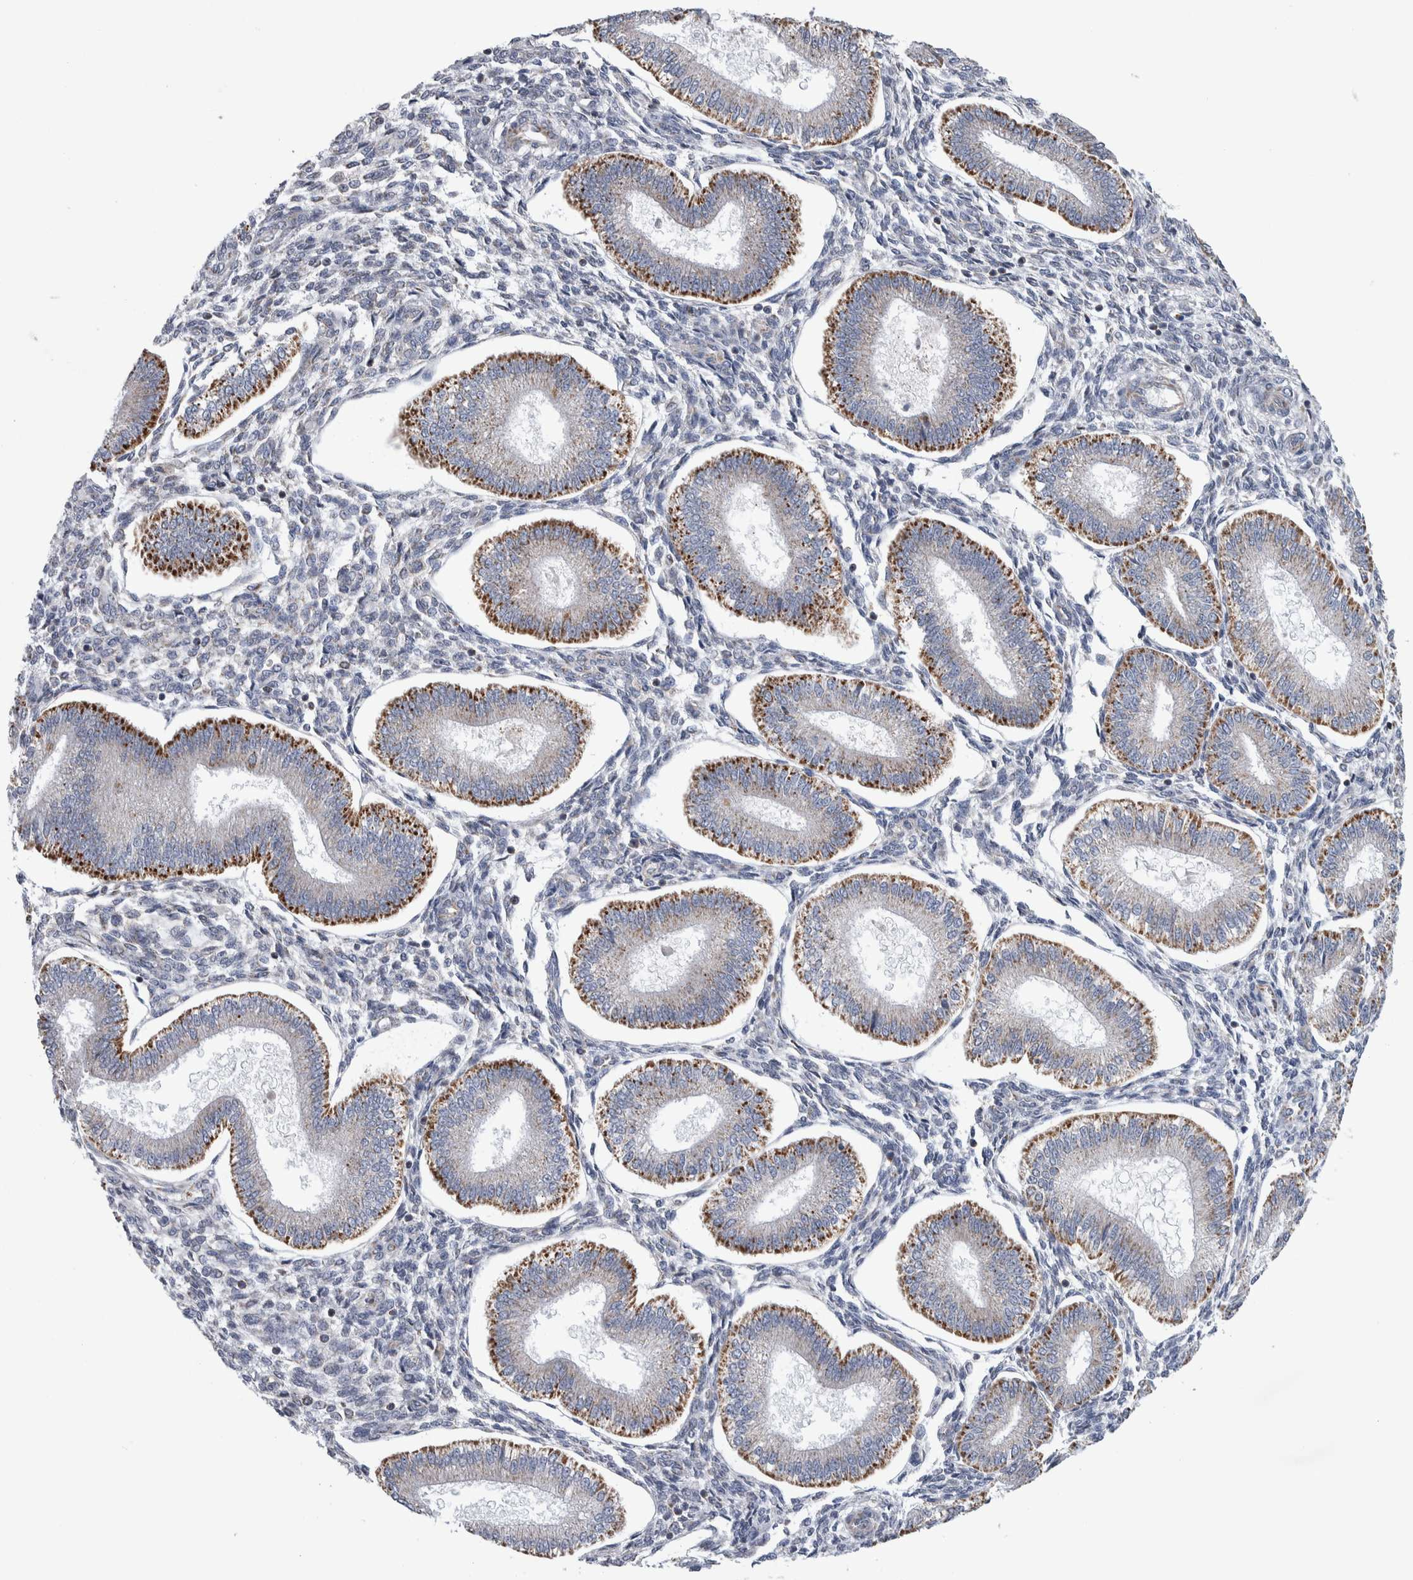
{"staining": {"intensity": "weak", "quantity": "<25%", "location": "cytoplasmic/membranous"}, "tissue": "endometrium", "cell_type": "Cells in endometrial stroma", "image_type": "normal", "snomed": [{"axis": "morphology", "description": "Normal tissue, NOS"}, {"axis": "topography", "description": "Endometrium"}], "caption": "A high-resolution micrograph shows immunohistochemistry staining of normal endometrium, which reveals no significant positivity in cells in endometrial stroma. (DAB (3,3'-diaminobenzidine) IHC with hematoxylin counter stain).", "gene": "ETFA", "patient": {"sex": "female", "age": 39}}